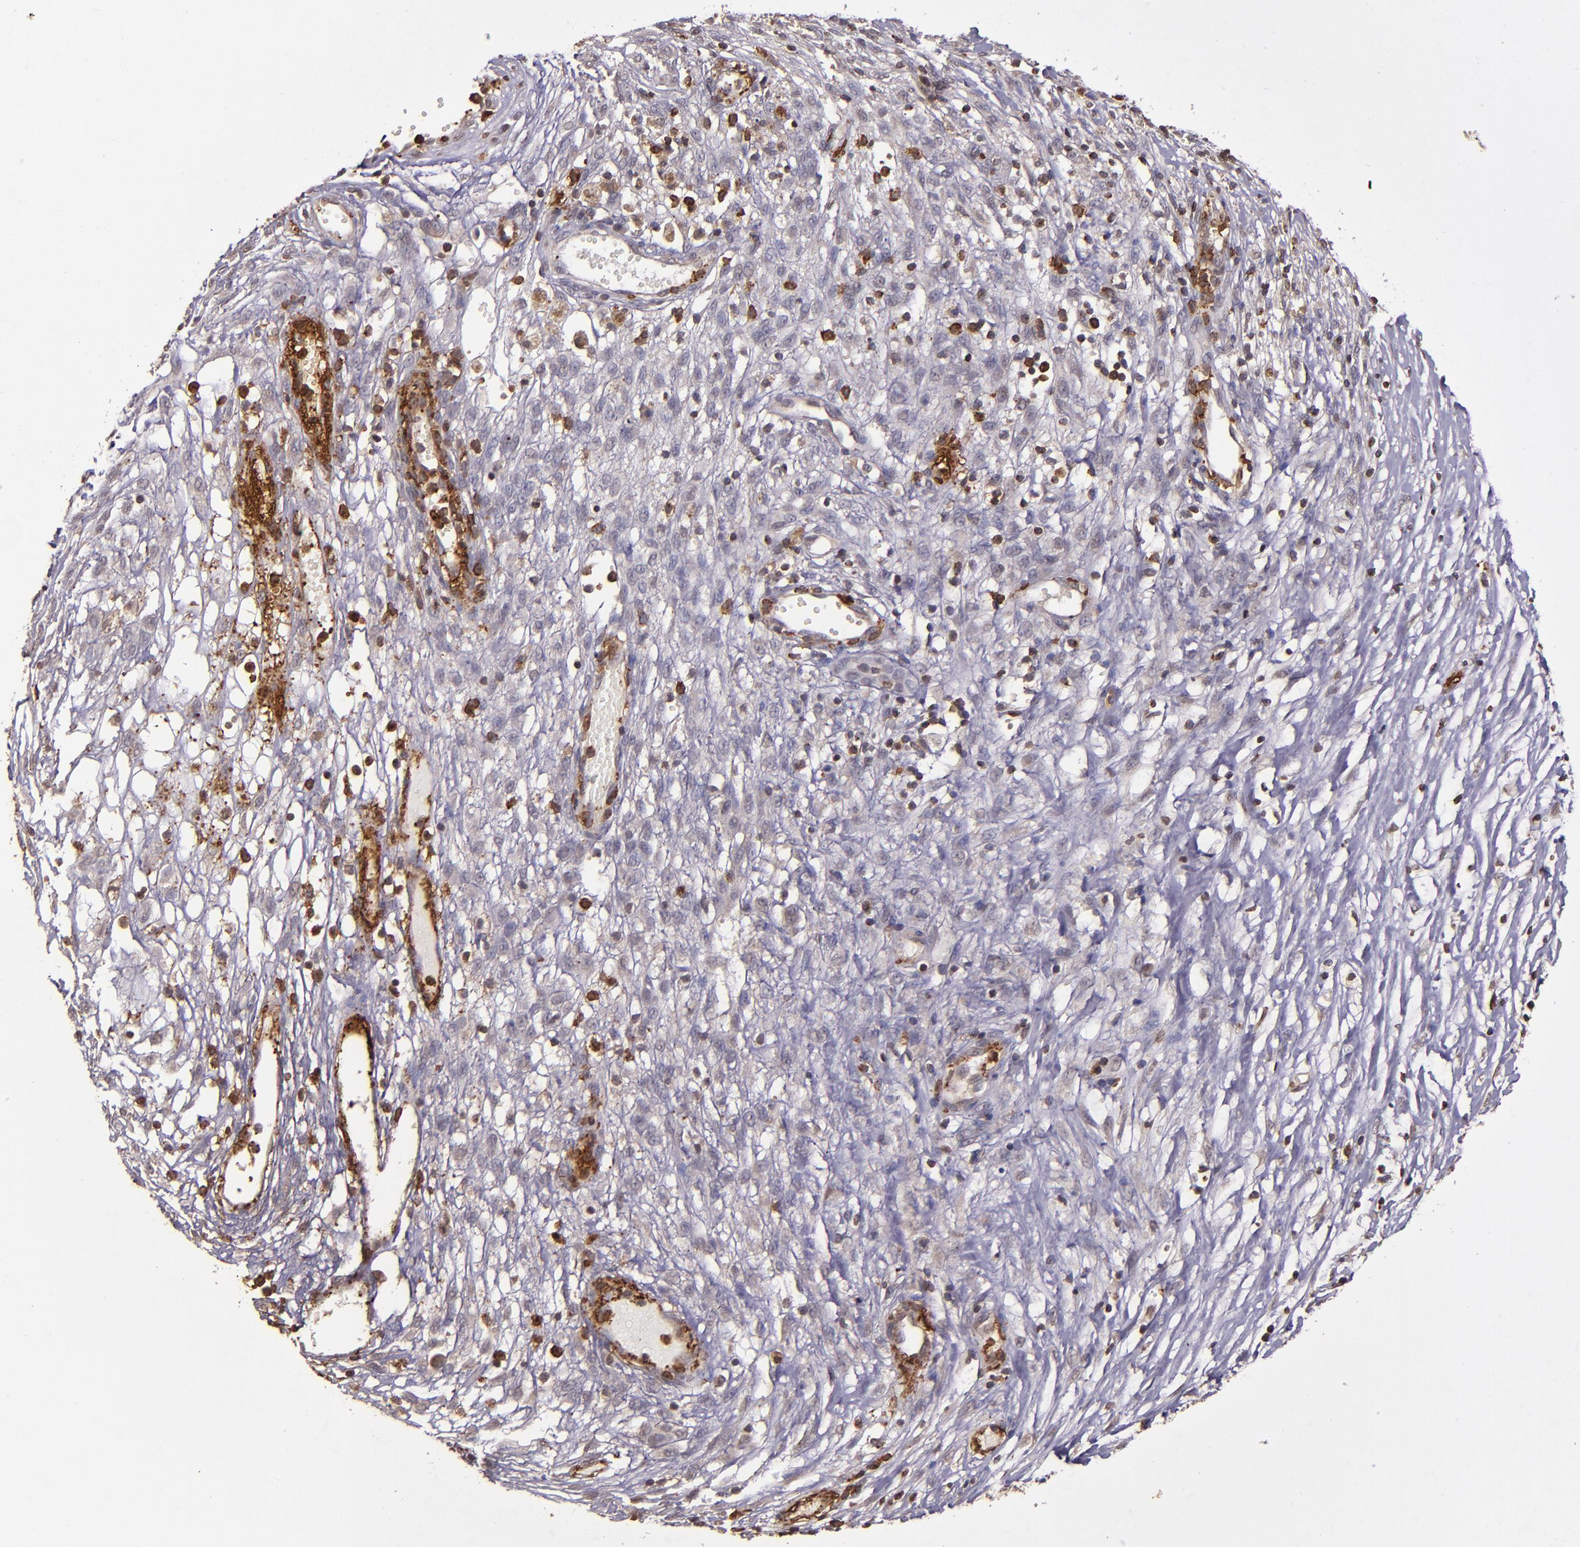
{"staining": {"intensity": "weak", "quantity": "<25%", "location": "cytoplasmic/membranous"}, "tissue": "ovarian cancer", "cell_type": "Tumor cells", "image_type": "cancer", "snomed": [{"axis": "morphology", "description": "Carcinoma, endometroid"}, {"axis": "topography", "description": "Ovary"}], "caption": "Ovarian endometroid carcinoma was stained to show a protein in brown. There is no significant positivity in tumor cells.", "gene": "SLC2A3", "patient": {"sex": "female", "age": 42}}